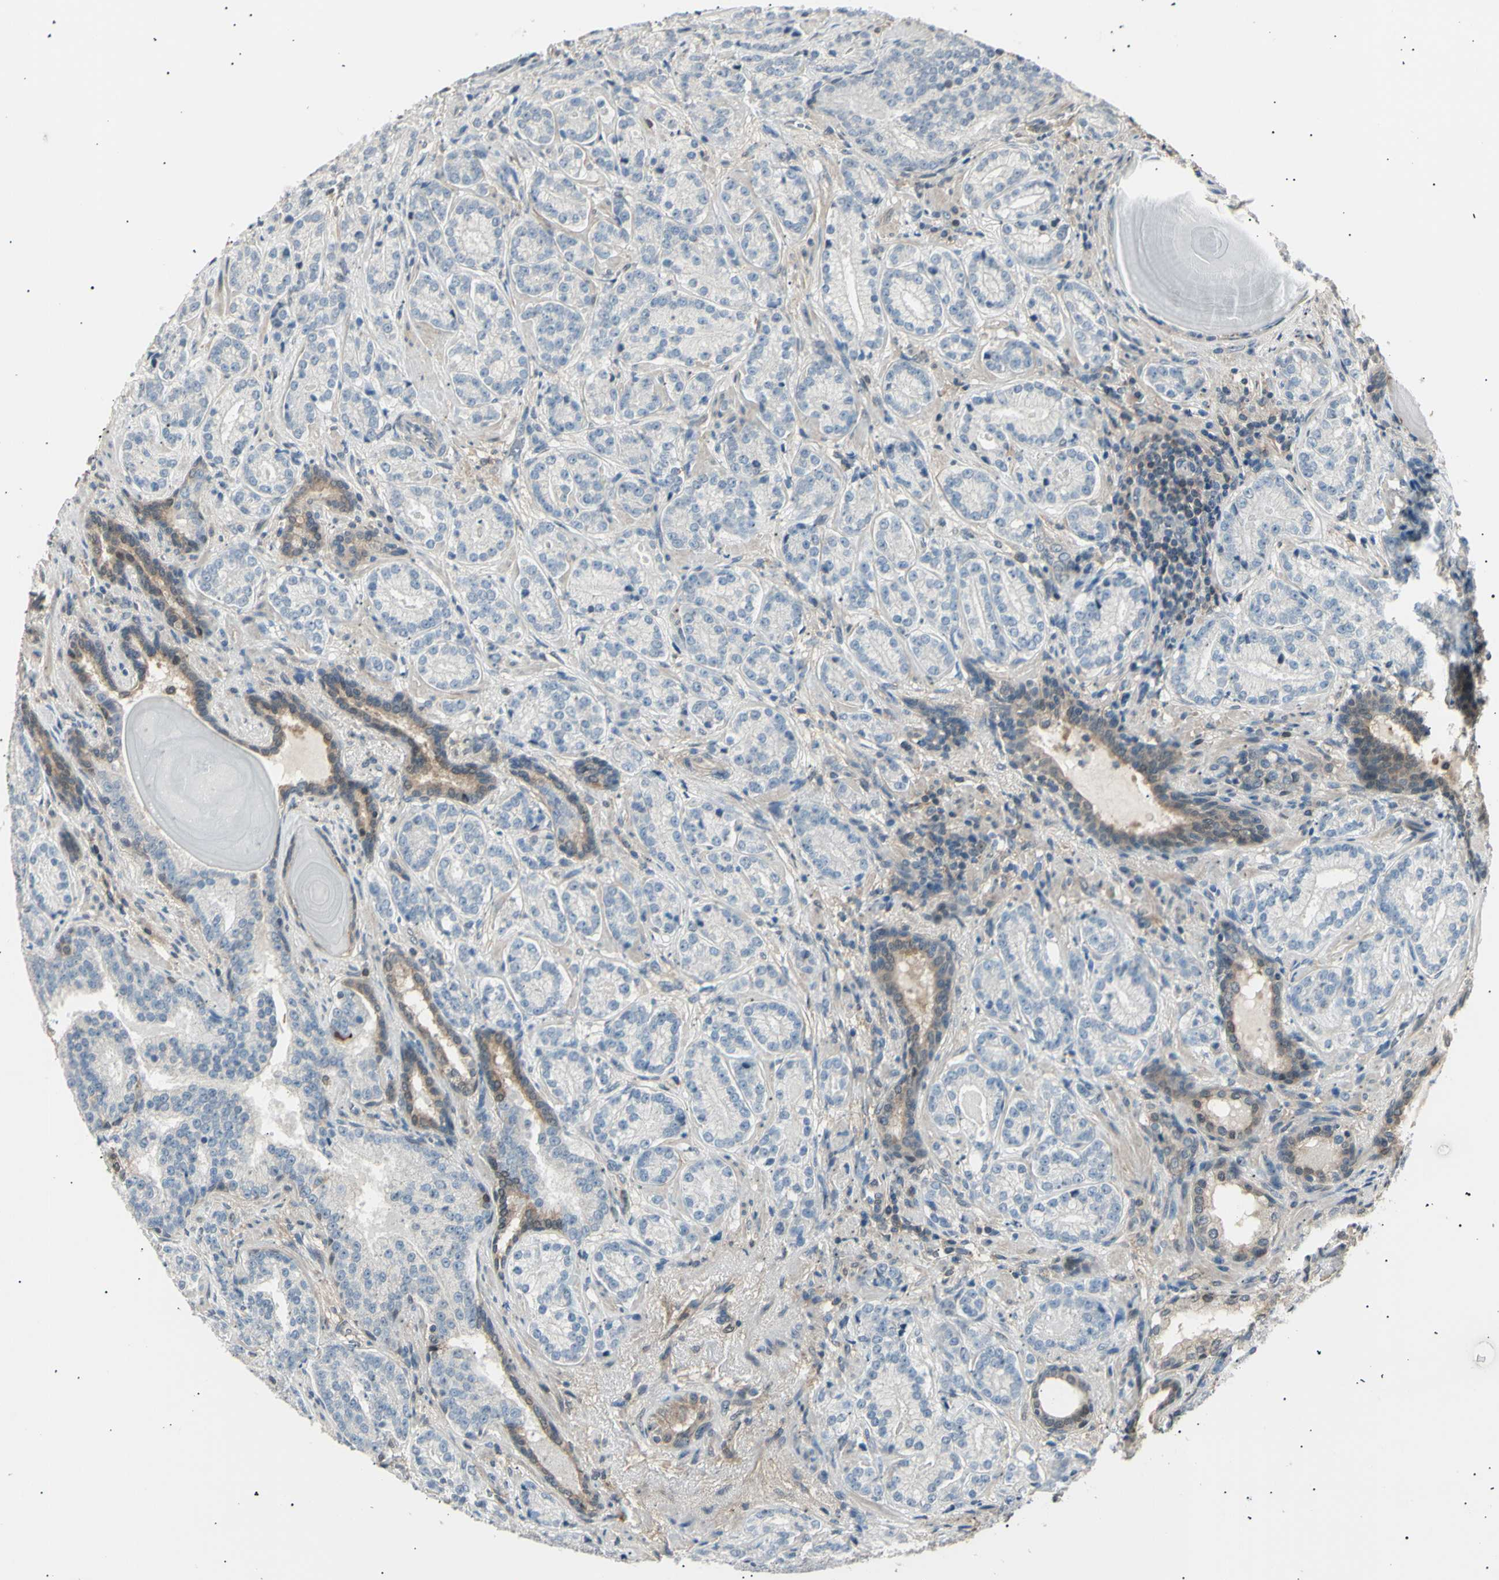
{"staining": {"intensity": "weak", "quantity": "<25%", "location": "cytoplasmic/membranous"}, "tissue": "prostate cancer", "cell_type": "Tumor cells", "image_type": "cancer", "snomed": [{"axis": "morphology", "description": "Adenocarcinoma, High grade"}, {"axis": "topography", "description": "Prostate"}], "caption": "DAB immunohistochemical staining of human prostate high-grade adenocarcinoma shows no significant staining in tumor cells.", "gene": "LHPP", "patient": {"sex": "male", "age": 61}}